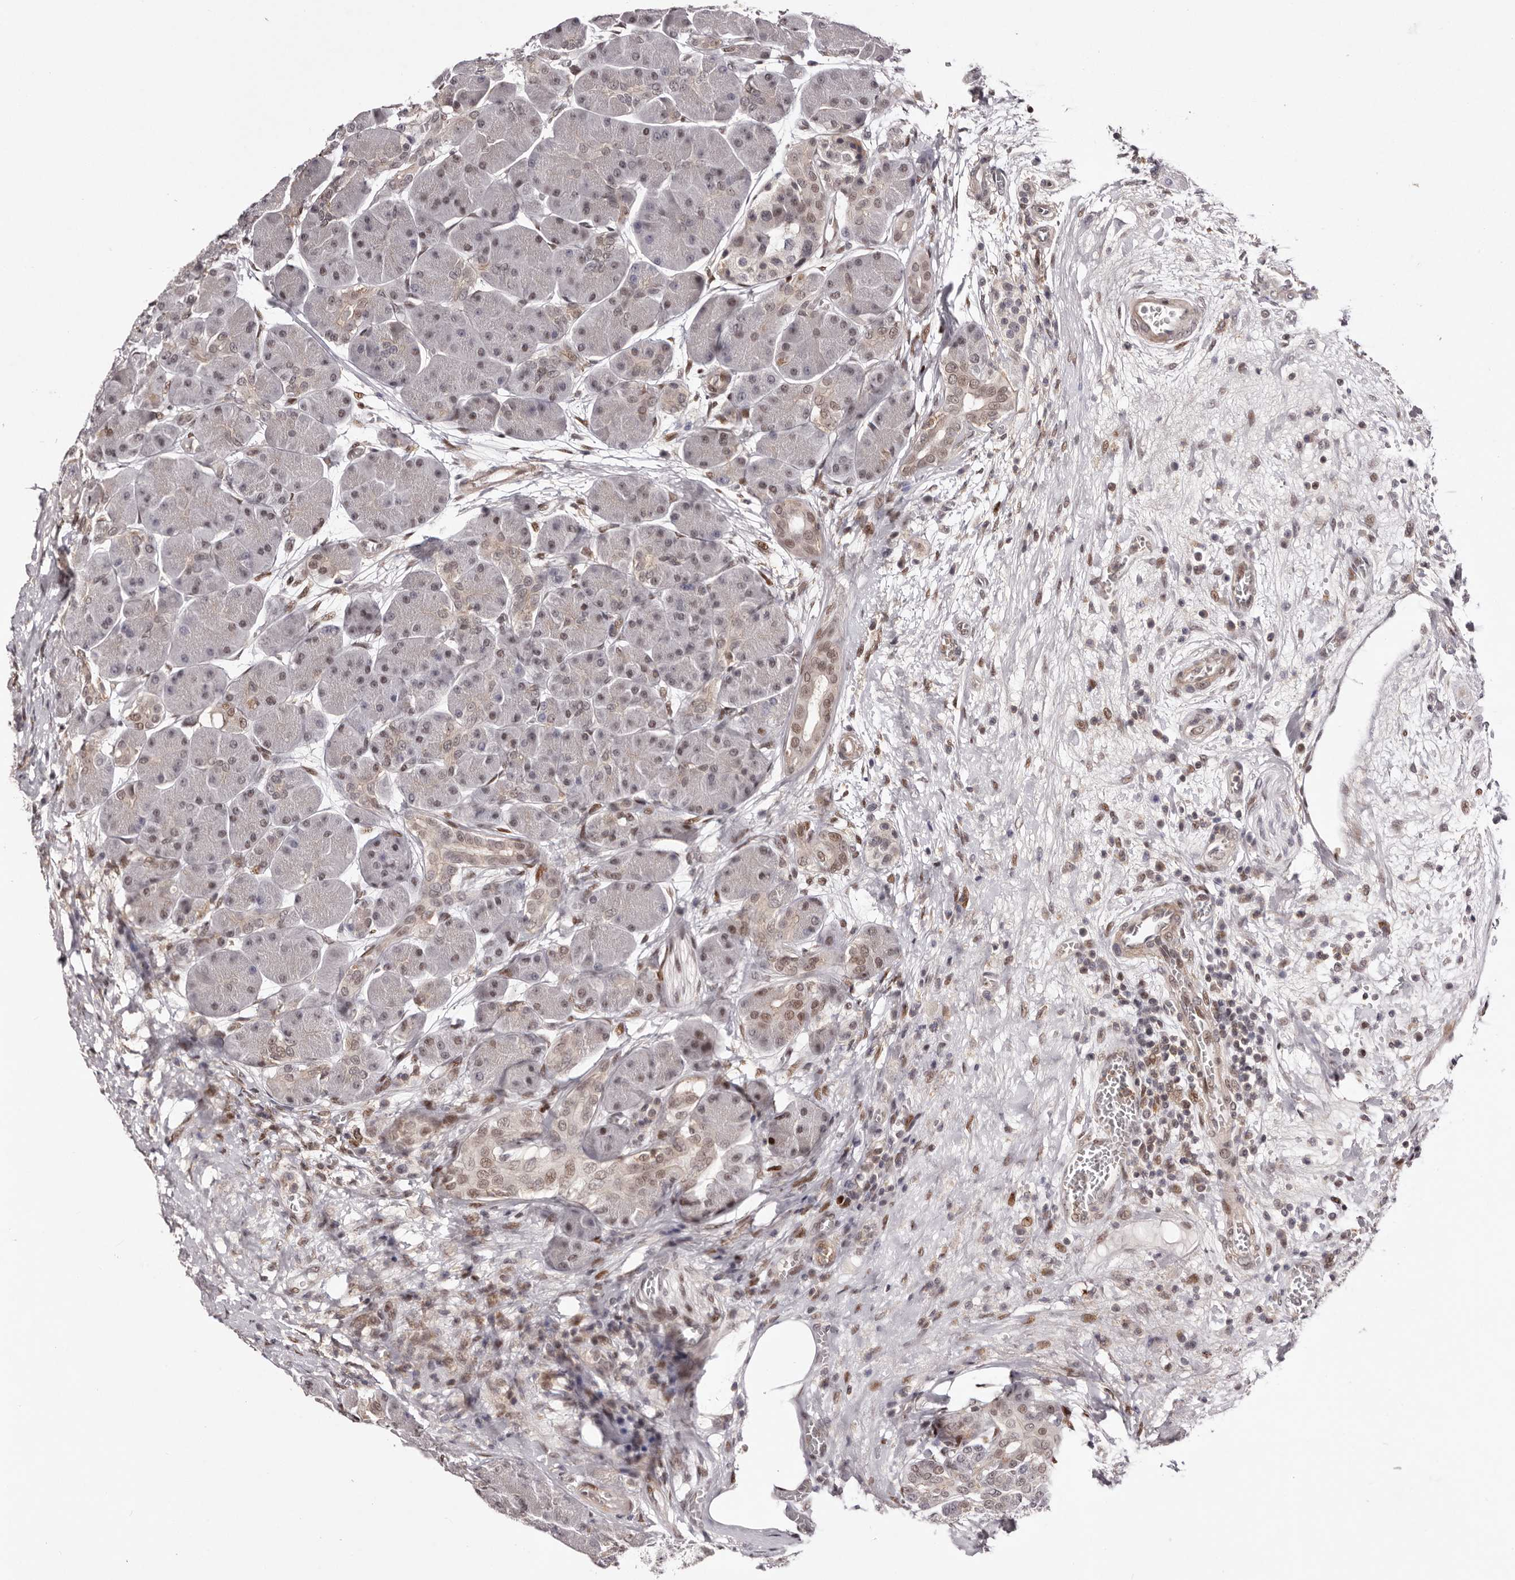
{"staining": {"intensity": "weak", "quantity": "25%-75%", "location": "cytoplasmic/membranous,nuclear"}, "tissue": "pancreas", "cell_type": "Exocrine glandular cells", "image_type": "normal", "snomed": [{"axis": "morphology", "description": "Normal tissue, NOS"}, {"axis": "topography", "description": "Pancreas"}], "caption": "A histopathology image of pancreas stained for a protein shows weak cytoplasmic/membranous,nuclear brown staining in exocrine glandular cells. (Stains: DAB (3,3'-diaminobenzidine) in brown, nuclei in blue, Microscopy: brightfield microscopy at high magnification).", "gene": "FBXO5", "patient": {"sex": "male", "age": 63}}